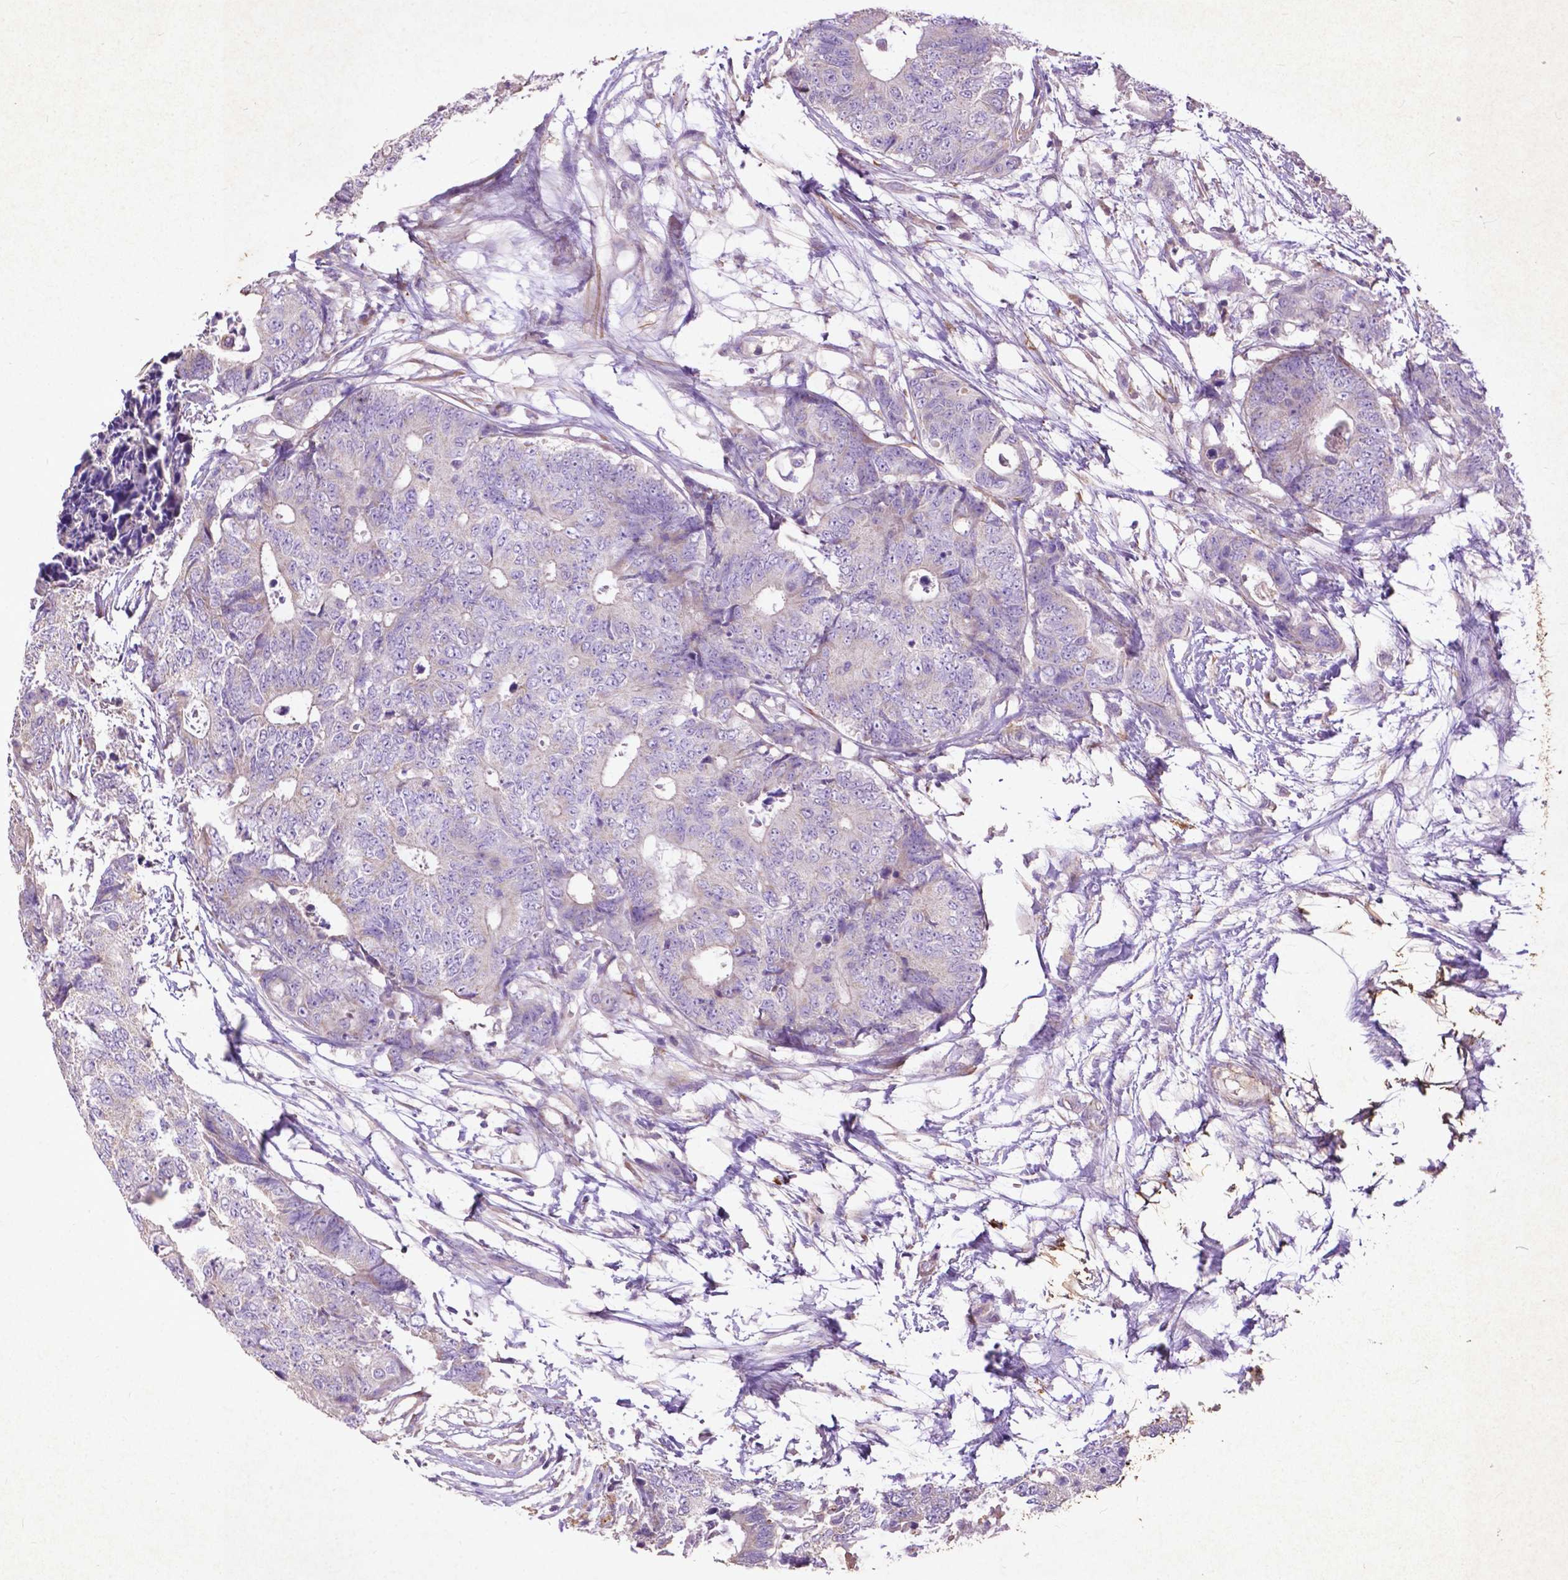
{"staining": {"intensity": "weak", "quantity": "<25%", "location": "cytoplasmic/membranous"}, "tissue": "colorectal cancer", "cell_type": "Tumor cells", "image_type": "cancer", "snomed": [{"axis": "morphology", "description": "Adenocarcinoma, NOS"}, {"axis": "topography", "description": "Colon"}], "caption": "This is an immunohistochemistry (IHC) photomicrograph of human colorectal cancer (adenocarcinoma). There is no positivity in tumor cells.", "gene": "THEGL", "patient": {"sex": "female", "age": 48}}